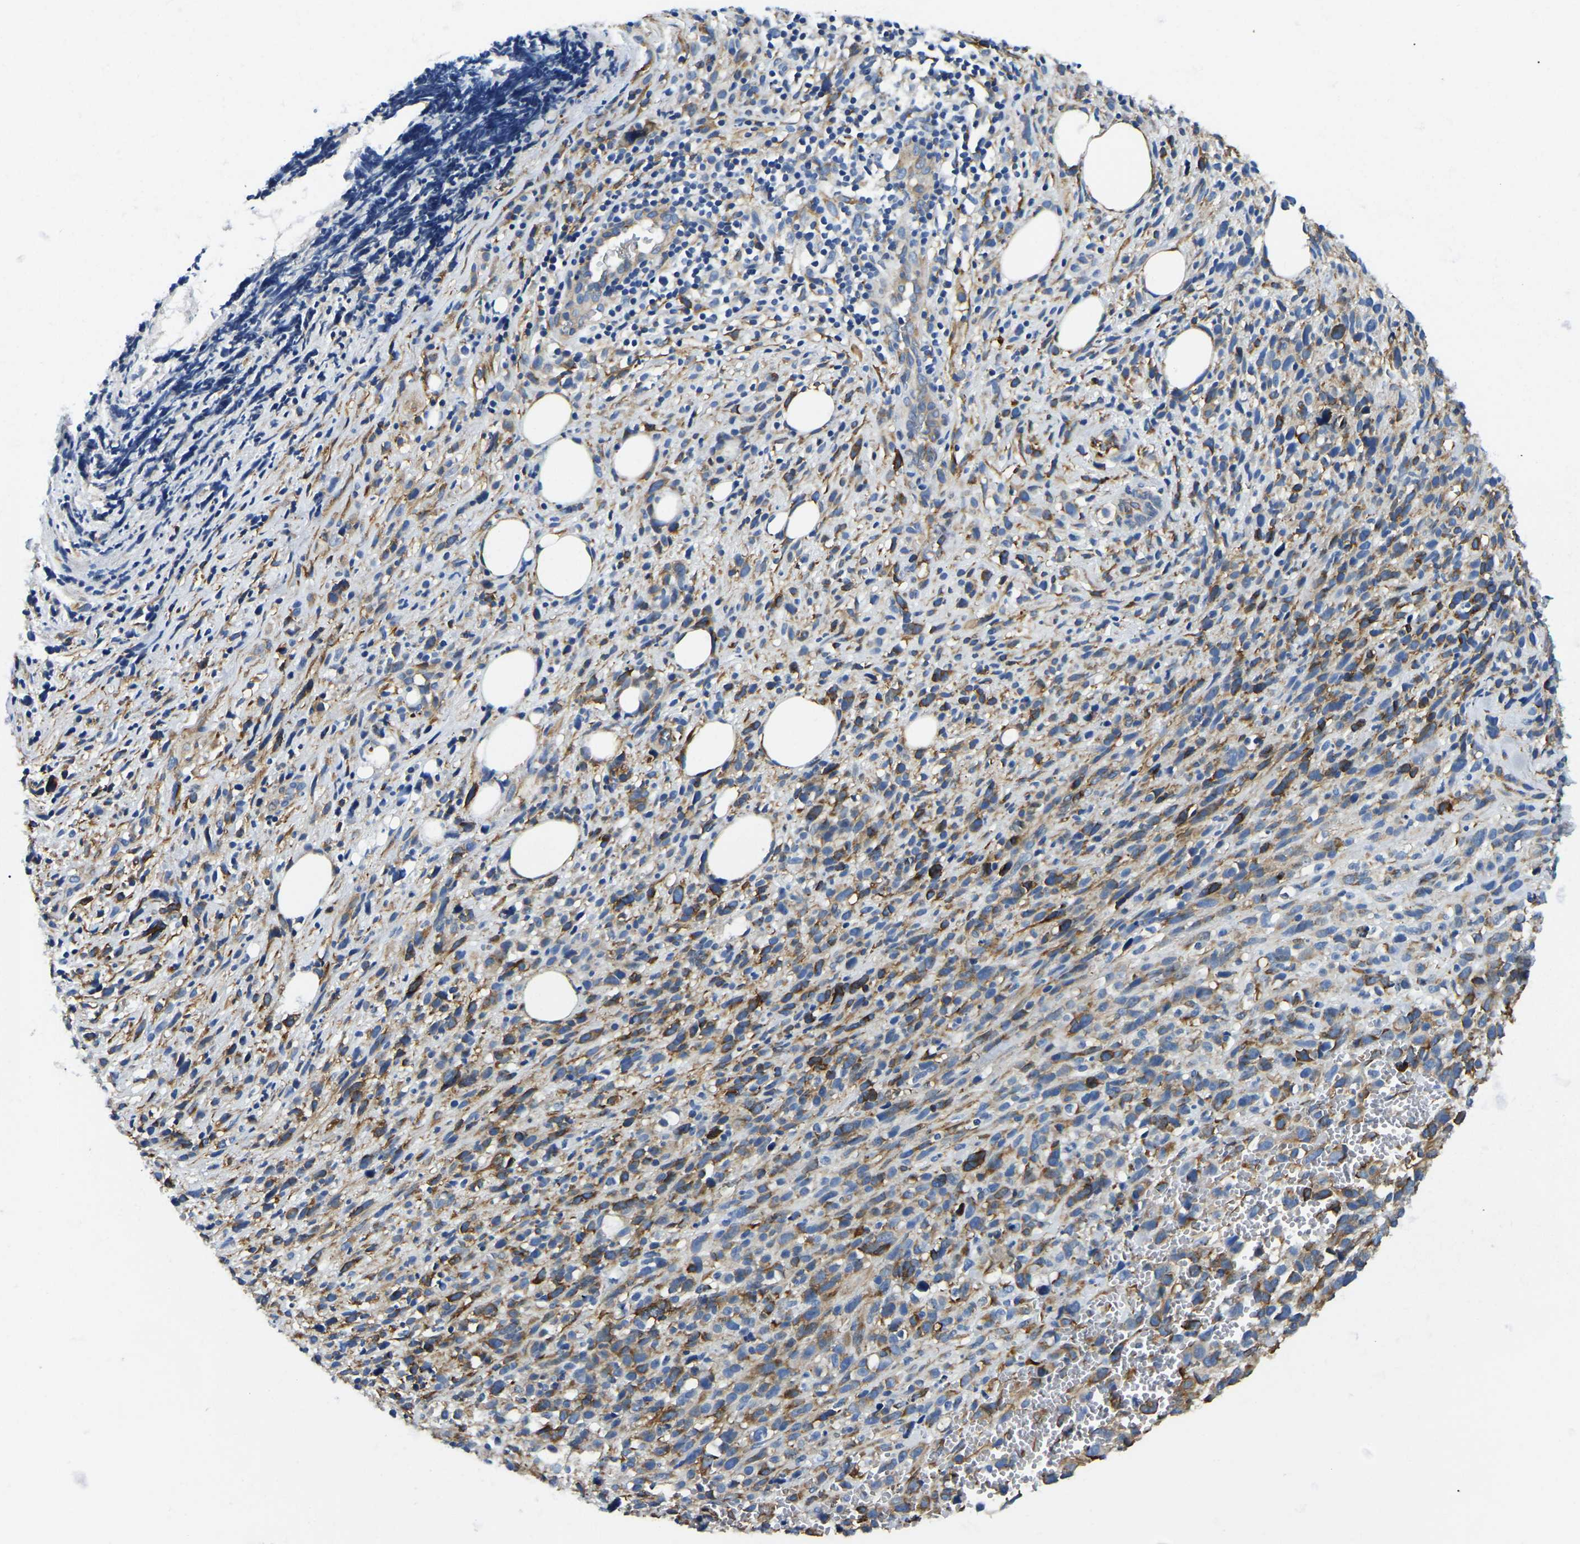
{"staining": {"intensity": "moderate", "quantity": "<25%", "location": "cytoplasmic/membranous"}, "tissue": "melanoma", "cell_type": "Tumor cells", "image_type": "cancer", "snomed": [{"axis": "morphology", "description": "Malignant melanoma, NOS"}, {"axis": "topography", "description": "Skin"}], "caption": "Tumor cells show moderate cytoplasmic/membranous staining in approximately <25% of cells in malignant melanoma. Using DAB (3,3'-diaminobenzidine) (brown) and hematoxylin (blue) stains, captured at high magnification using brightfield microscopy.", "gene": "DUSP8", "patient": {"sex": "female", "age": 55}}